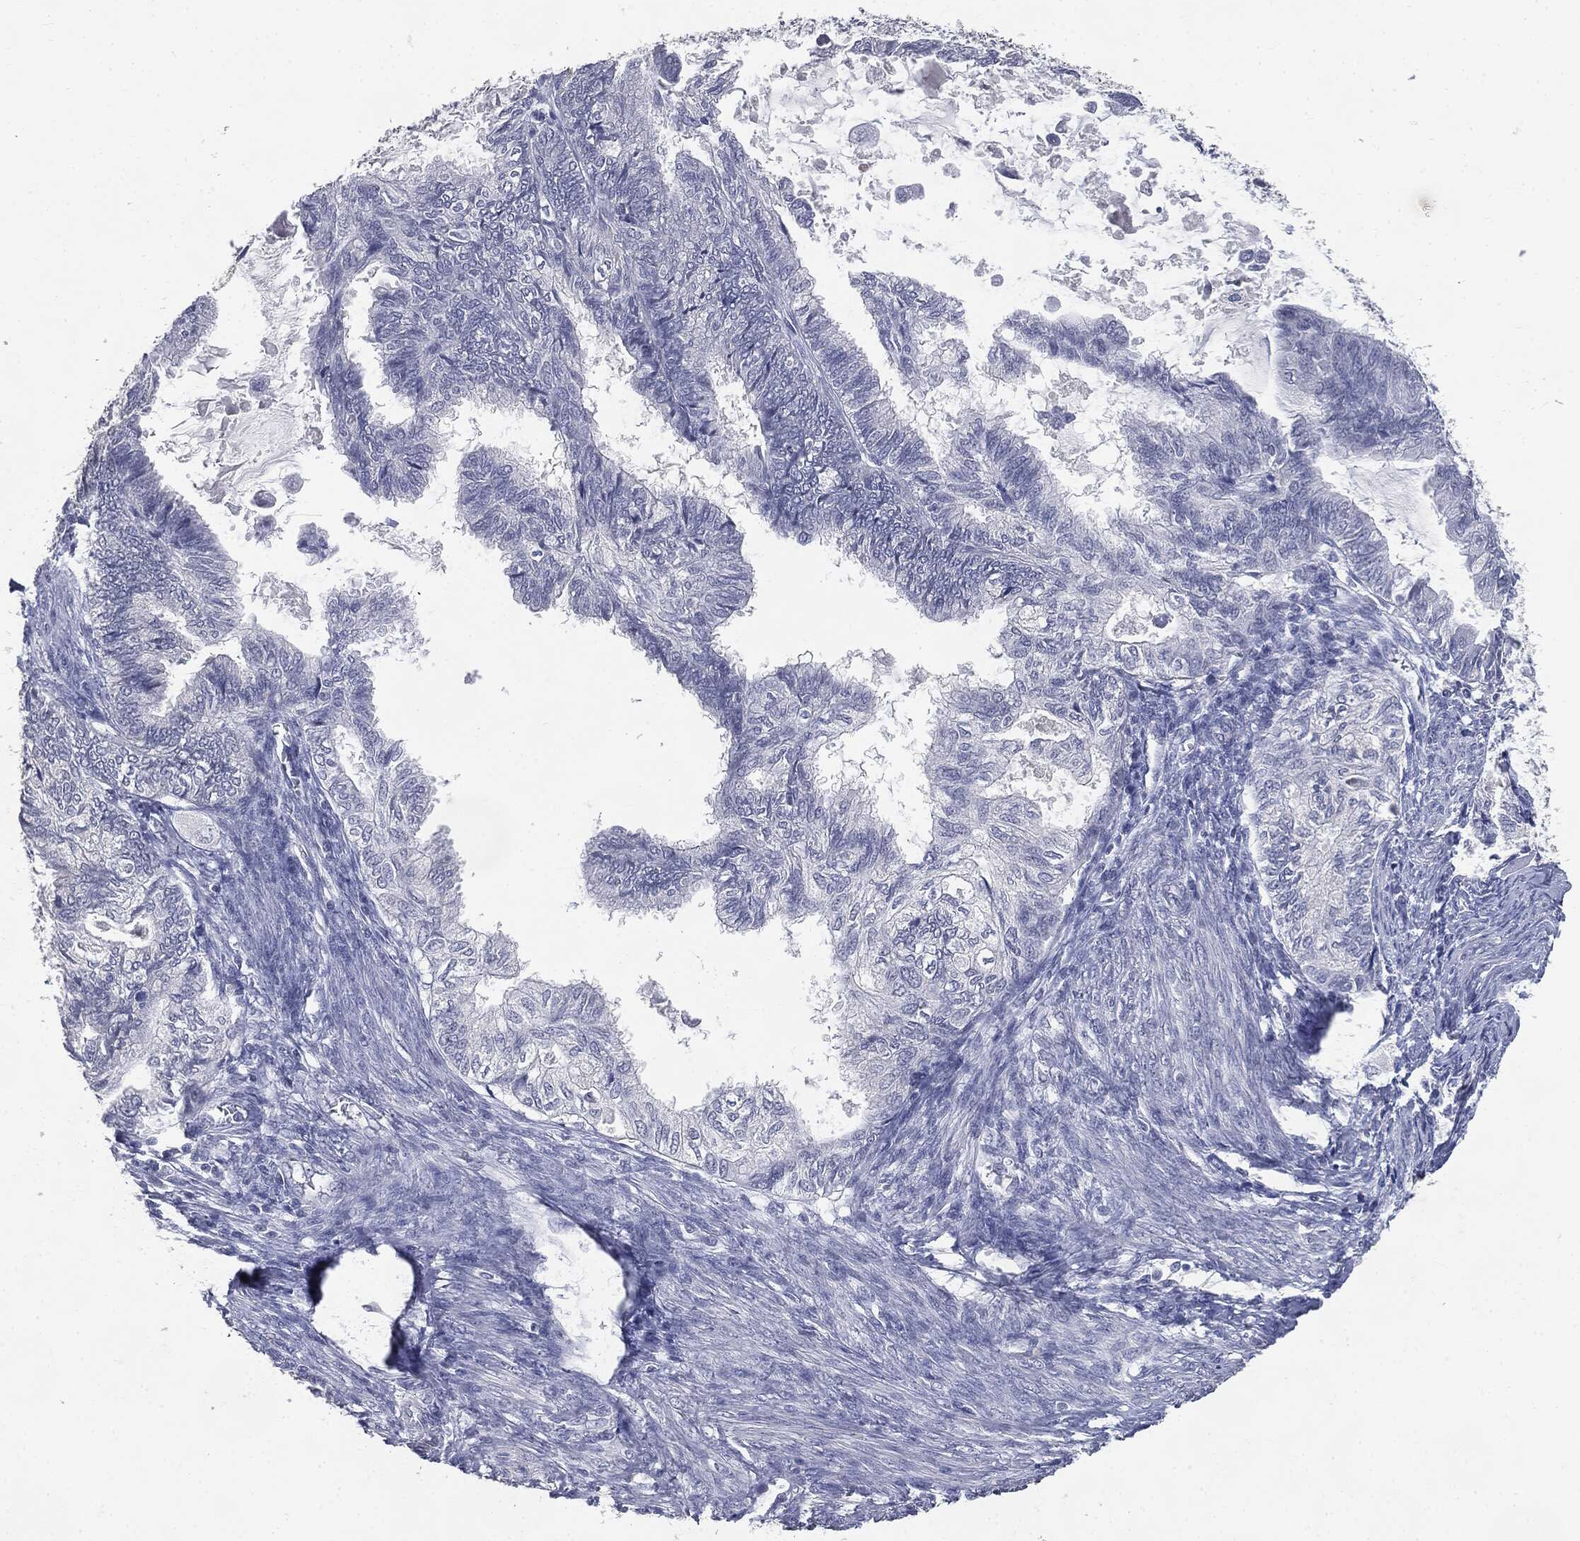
{"staining": {"intensity": "negative", "quantity": "none", "location": "none"}, "tissue": "endometrial cancer", "cell_type": "Tumor cells", "image_type": "cancer", "snomed": [{"axis": "morphology", "description": "Adenocarcinoma, NOS"}, {"axis": "topography", "description": "Endometrium"}], "caption": "There is no significant staining in tumor cells of adenocarcinoma (endometrial).", "gene": "SLC2A2", "patient": {"sex": "female", "age": 86}}